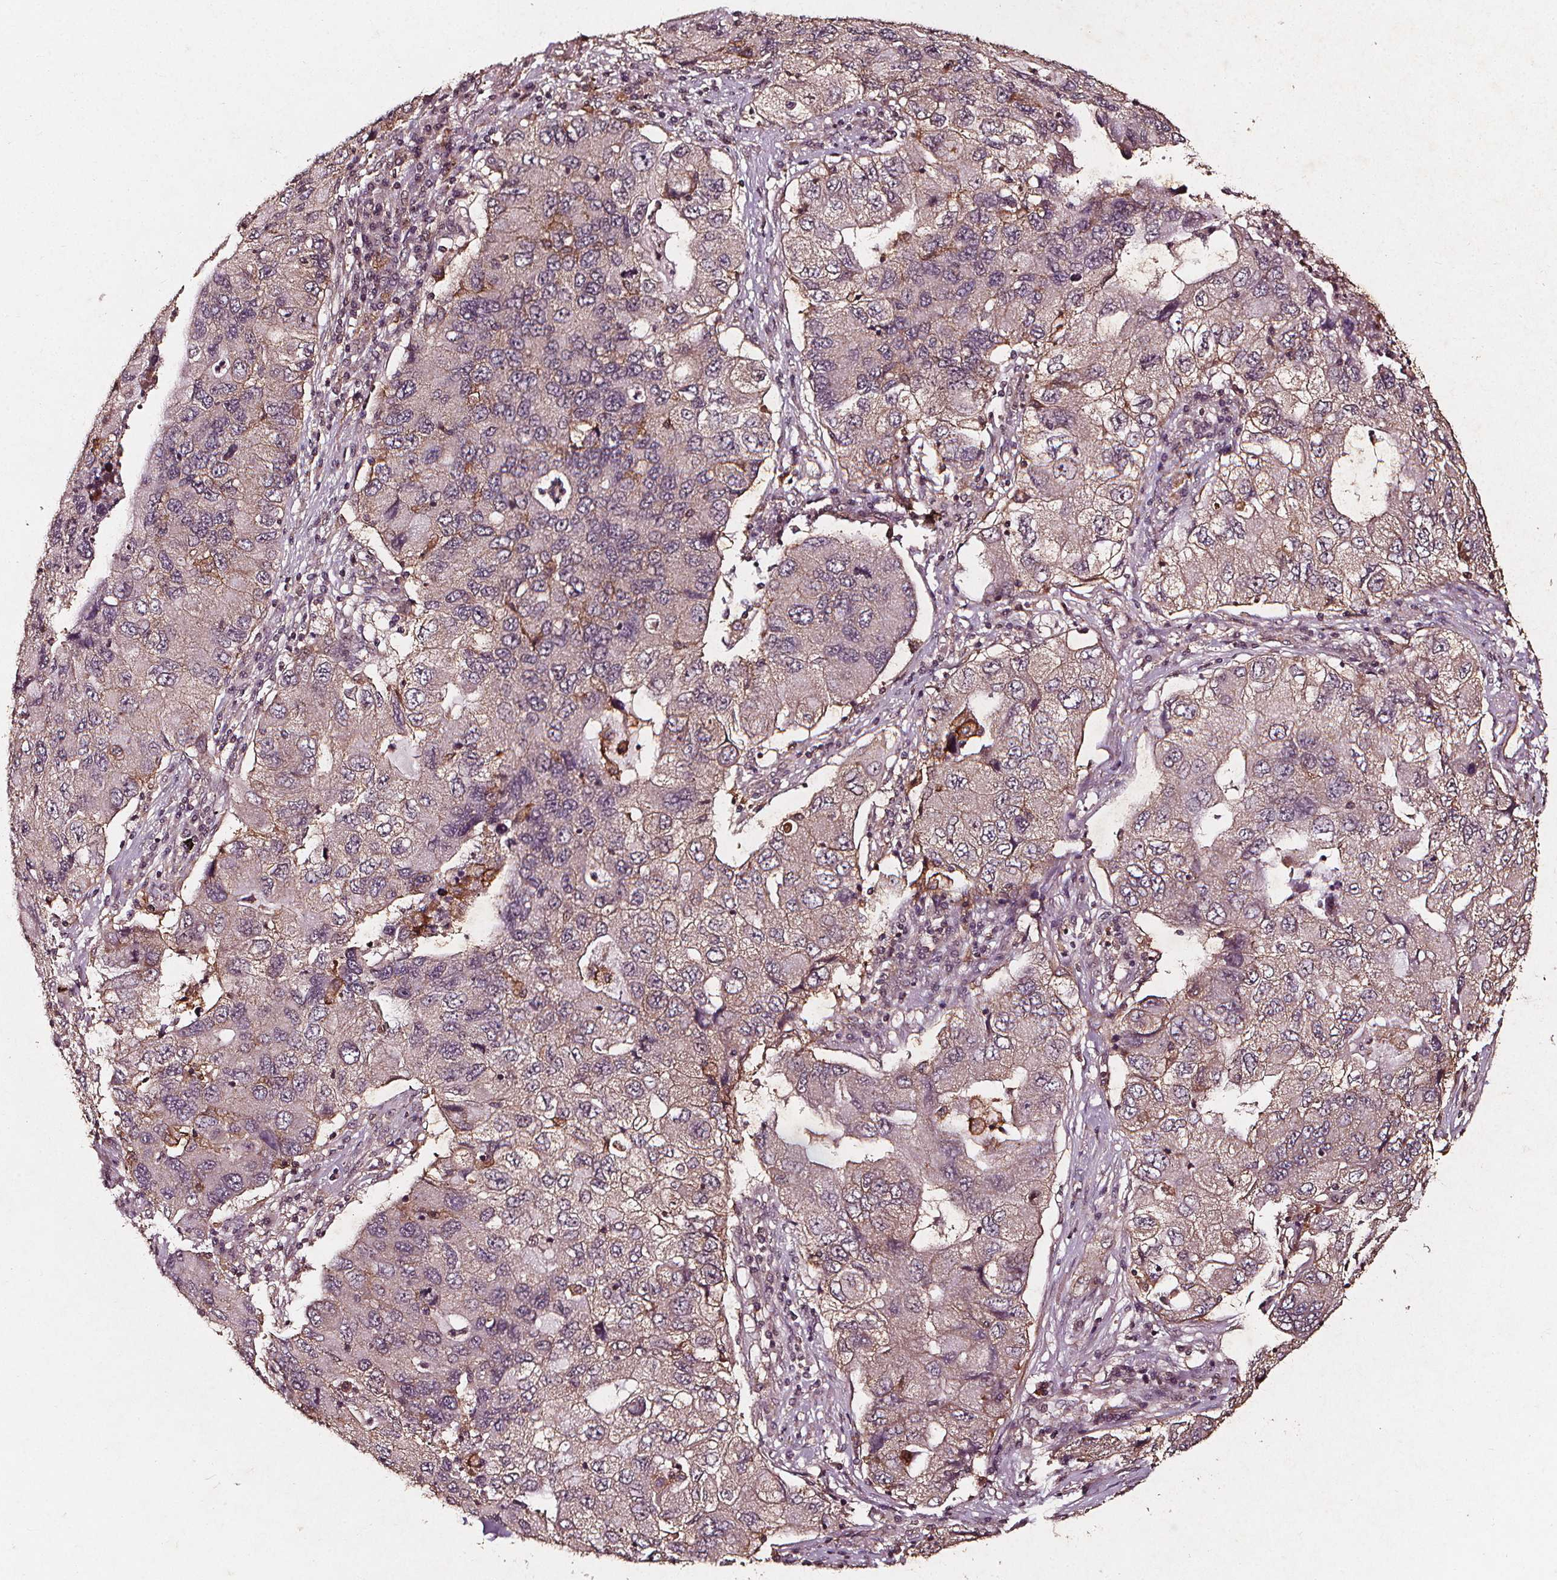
{"staining": {"intensity": "weak", "quantity": "<25%", "location": "cytoplasmic/membranous"}, "tissue": "lung cancer", "cell_type": "Tumor cells", "image_type": "cancer", "snomed": [{"axis": "morphology", "description": "Adenocarcinoma, NOS"}, {"axis": "morphology", "description": "Adenocarcinoma, metastatic, NOS"}, {"axis": "topography", "description": "Lymph node"}, {"axis": "topography", "description": "Lung"}], "caption": "Metastatic adenocarcinoma (lung) stained for a protein using immunohistochemistry (IHC) reveals no expression tumor cells.", "gene": "ABCA1", "patient": {"sex": "female", "age": 54}}